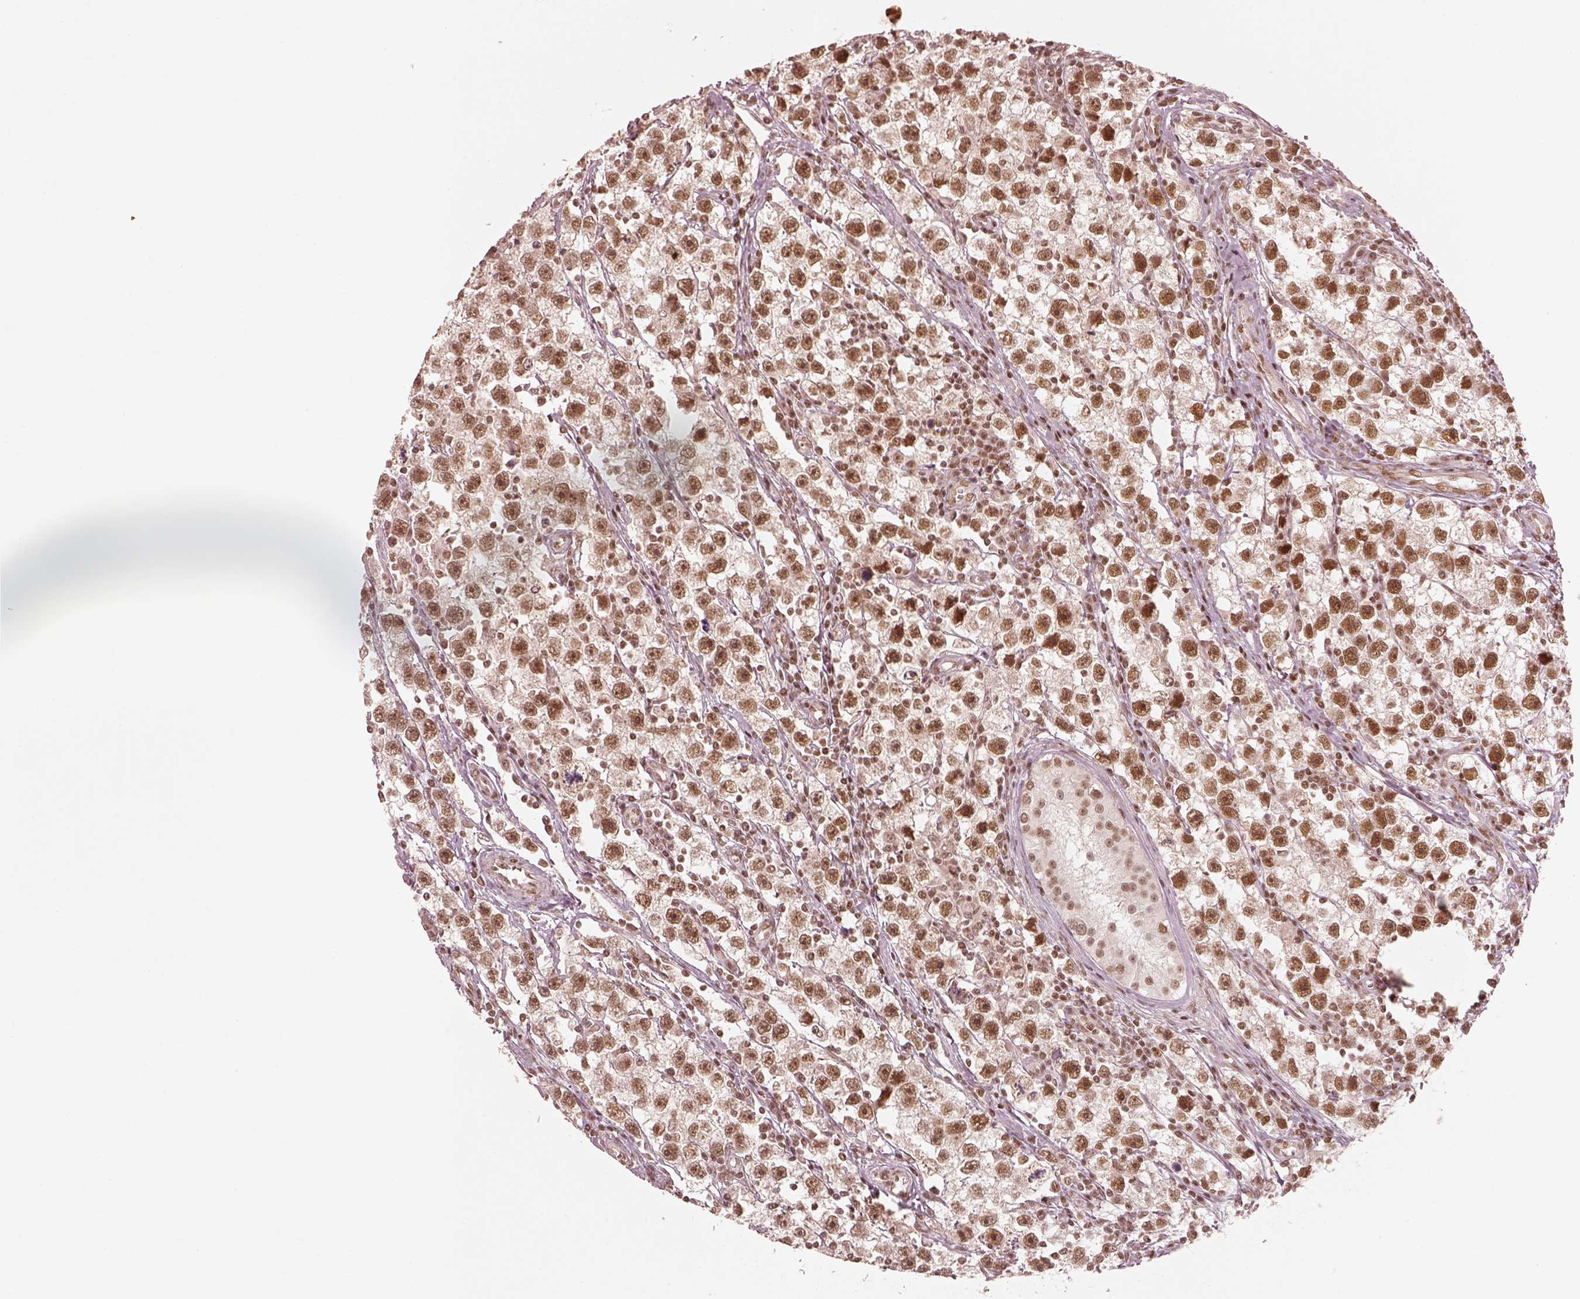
{"staining": {"intensity": "strong", "quantity": ">75%", "location": "nuclear"}, "tissue": "testis cancer", "cell_type": "Tumor cells", "image_type": "cancer", "snomed": [{"axis": "morphology", "description": "Seminoma, NOS"}, {"axis": "topography", "description": "Testis"}], "caption": "Testis cancer (seminoma) stained with immunohistochemistry demonstrates strong nuclear positivity in approximately >75% of tumor cells.", "gene": "GMEB2", "patient": {"sex": "male", "age": 30}}